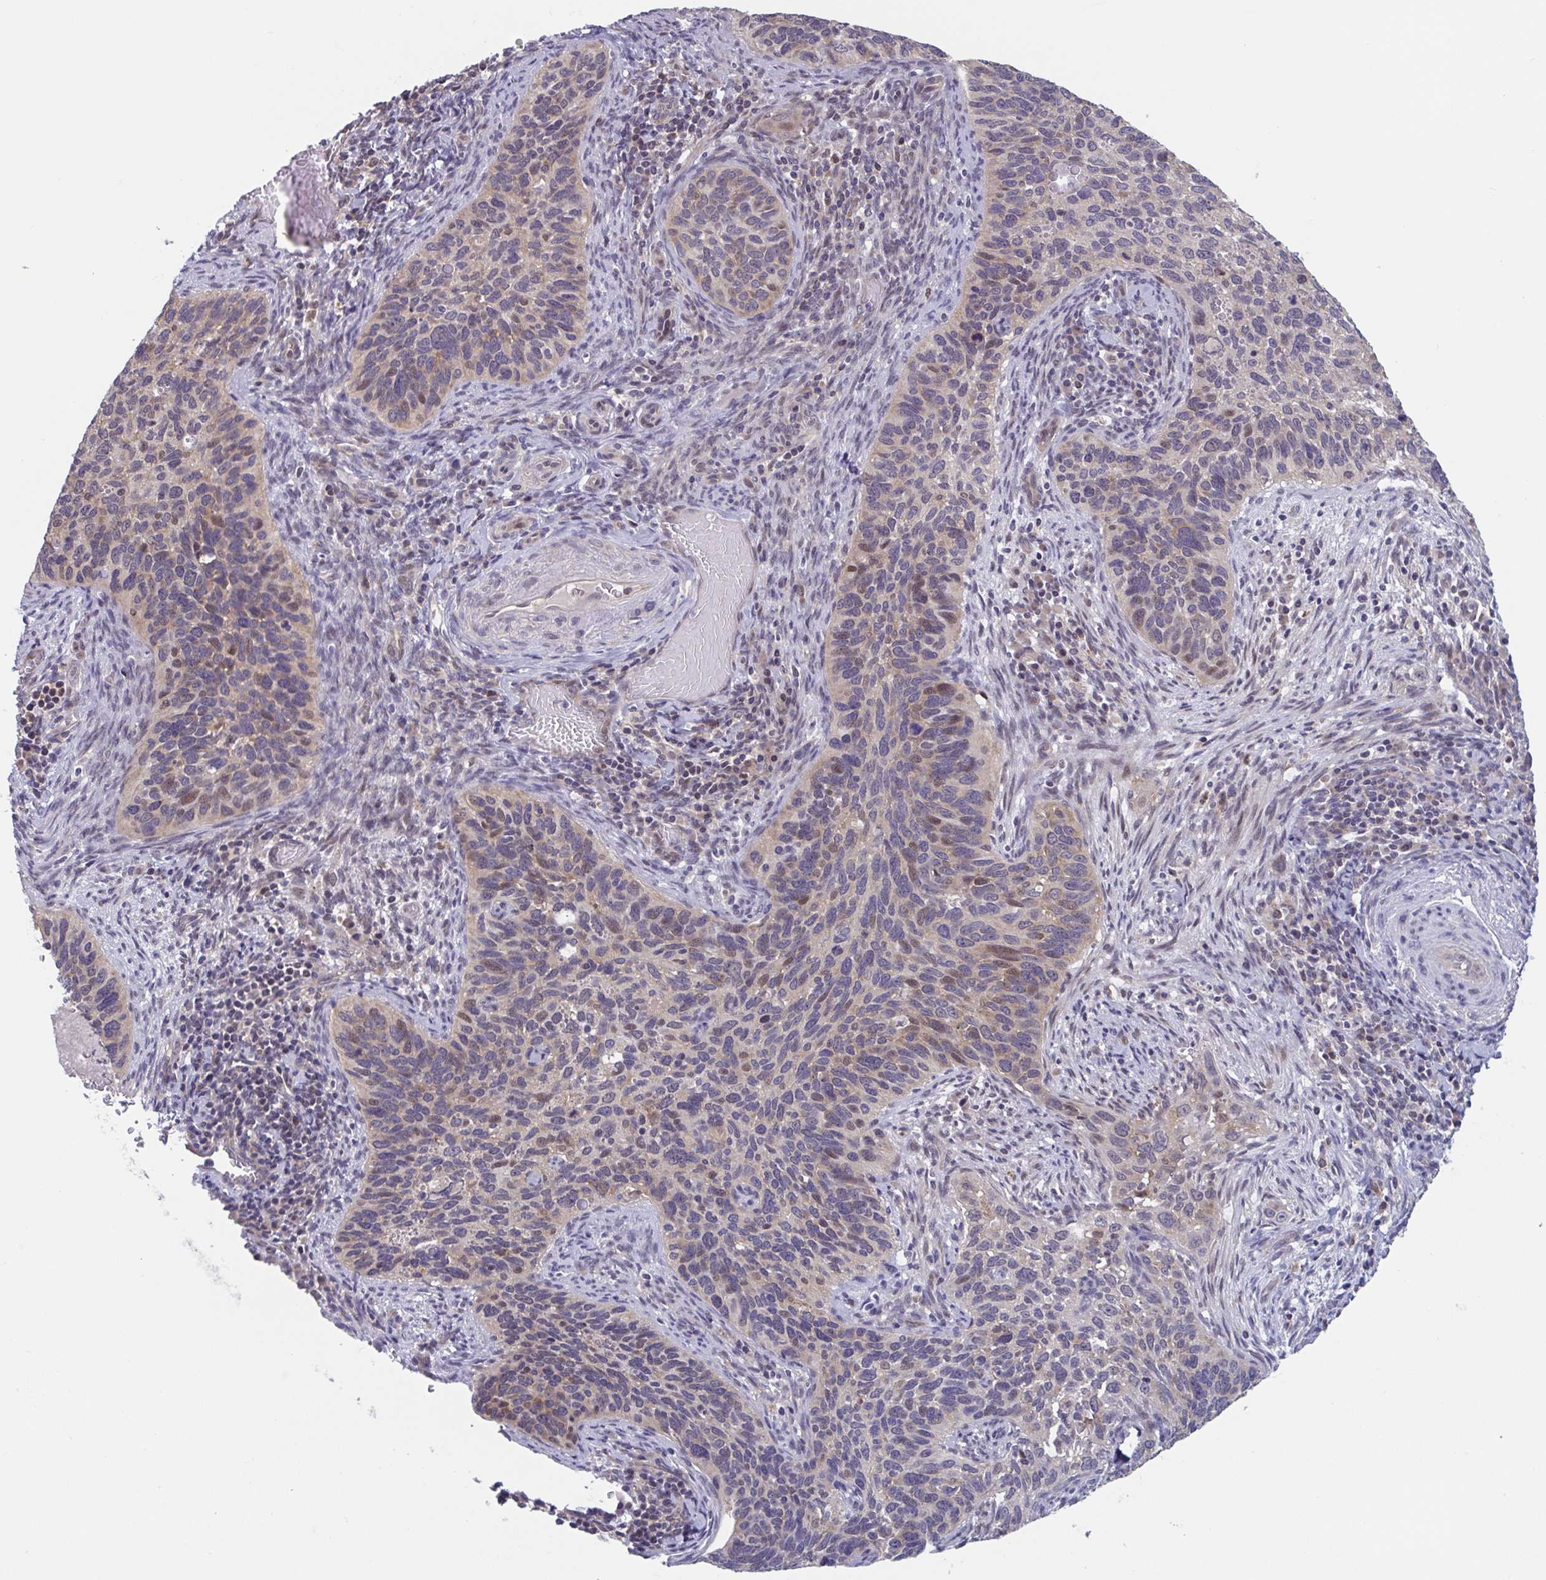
{"staining": {"intensity": "moderate", "quantity": "<25%", "location": "nuclear"}, "tissue": "cervical cancer", "cell_type": "Tumor cells", "image_type": "cancer", "snomed": [{"axis": "morphology", "description": "Squamous cell carcinoma, NOS"}, {"axis": "topography", "description": "Cervix"}], "caption": "Protein positivity by immunohistochemistry (IHC) shows moderate nuclear staining in about <25% of tumor cells in cervical cancer.", "gene": "RIOK1", "patient": {"sex": "female", "age": 51}}